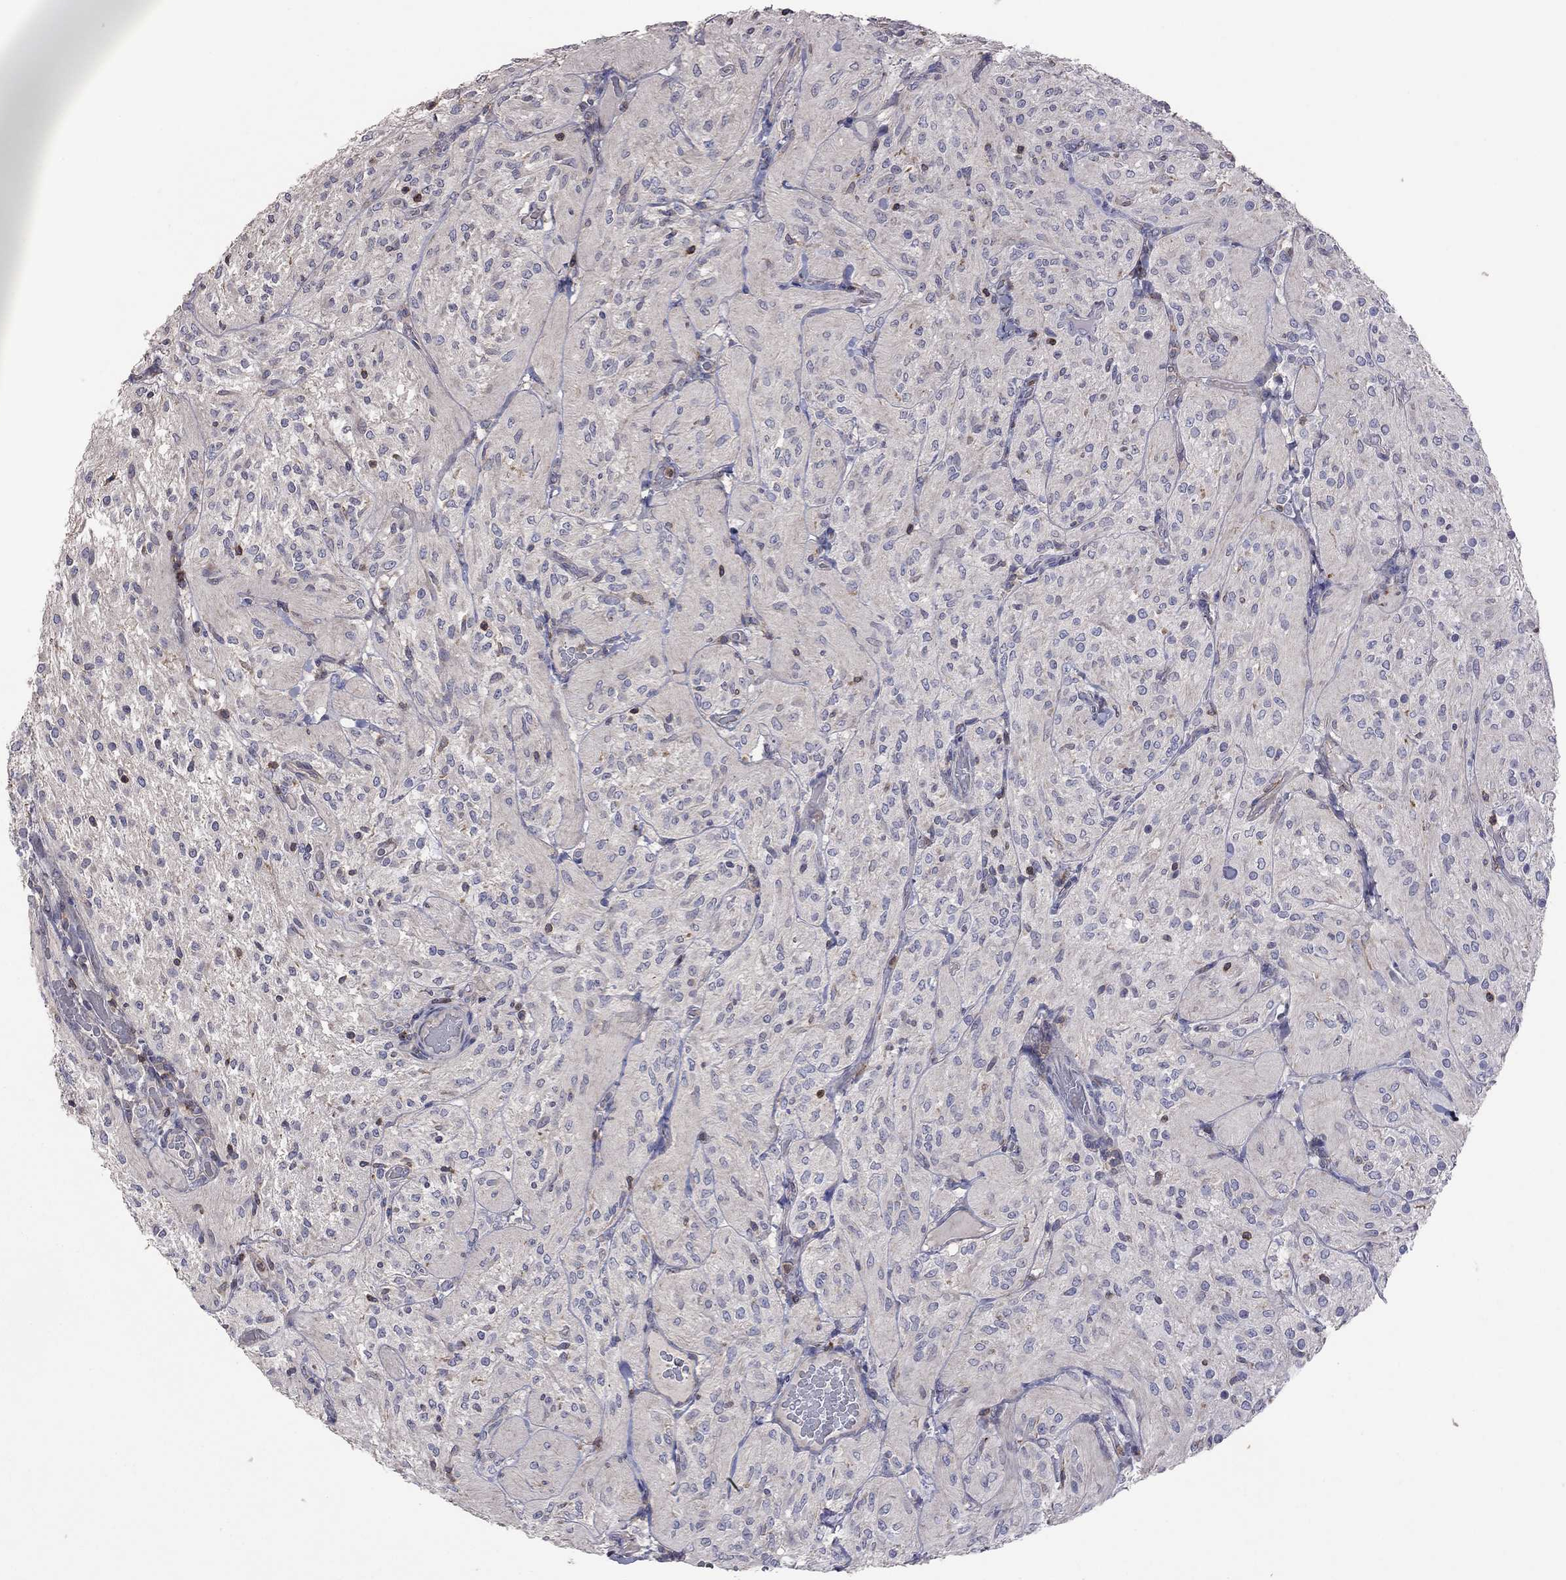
{"staining": {"intensity": "negative", "quantity": "none", "location": "none"}, "tissue": "glioma", "cell_type": "Tumor cells", "image_type": "cancer", "snomed": [{"axis": "morphology", "description": "Glioma, malignant, Low grade"}, {"axis": "topography", "description": "Brain"}], "caption": "Immunohistochemistry photomicrograph of neoplastic tissue: human malignant glioma (low-grade) stained with DAB demonstrates no significant protein staining in tumor cells.", "gene": "IPCEF1", "patient": {"sex": "male", "age": 3}}